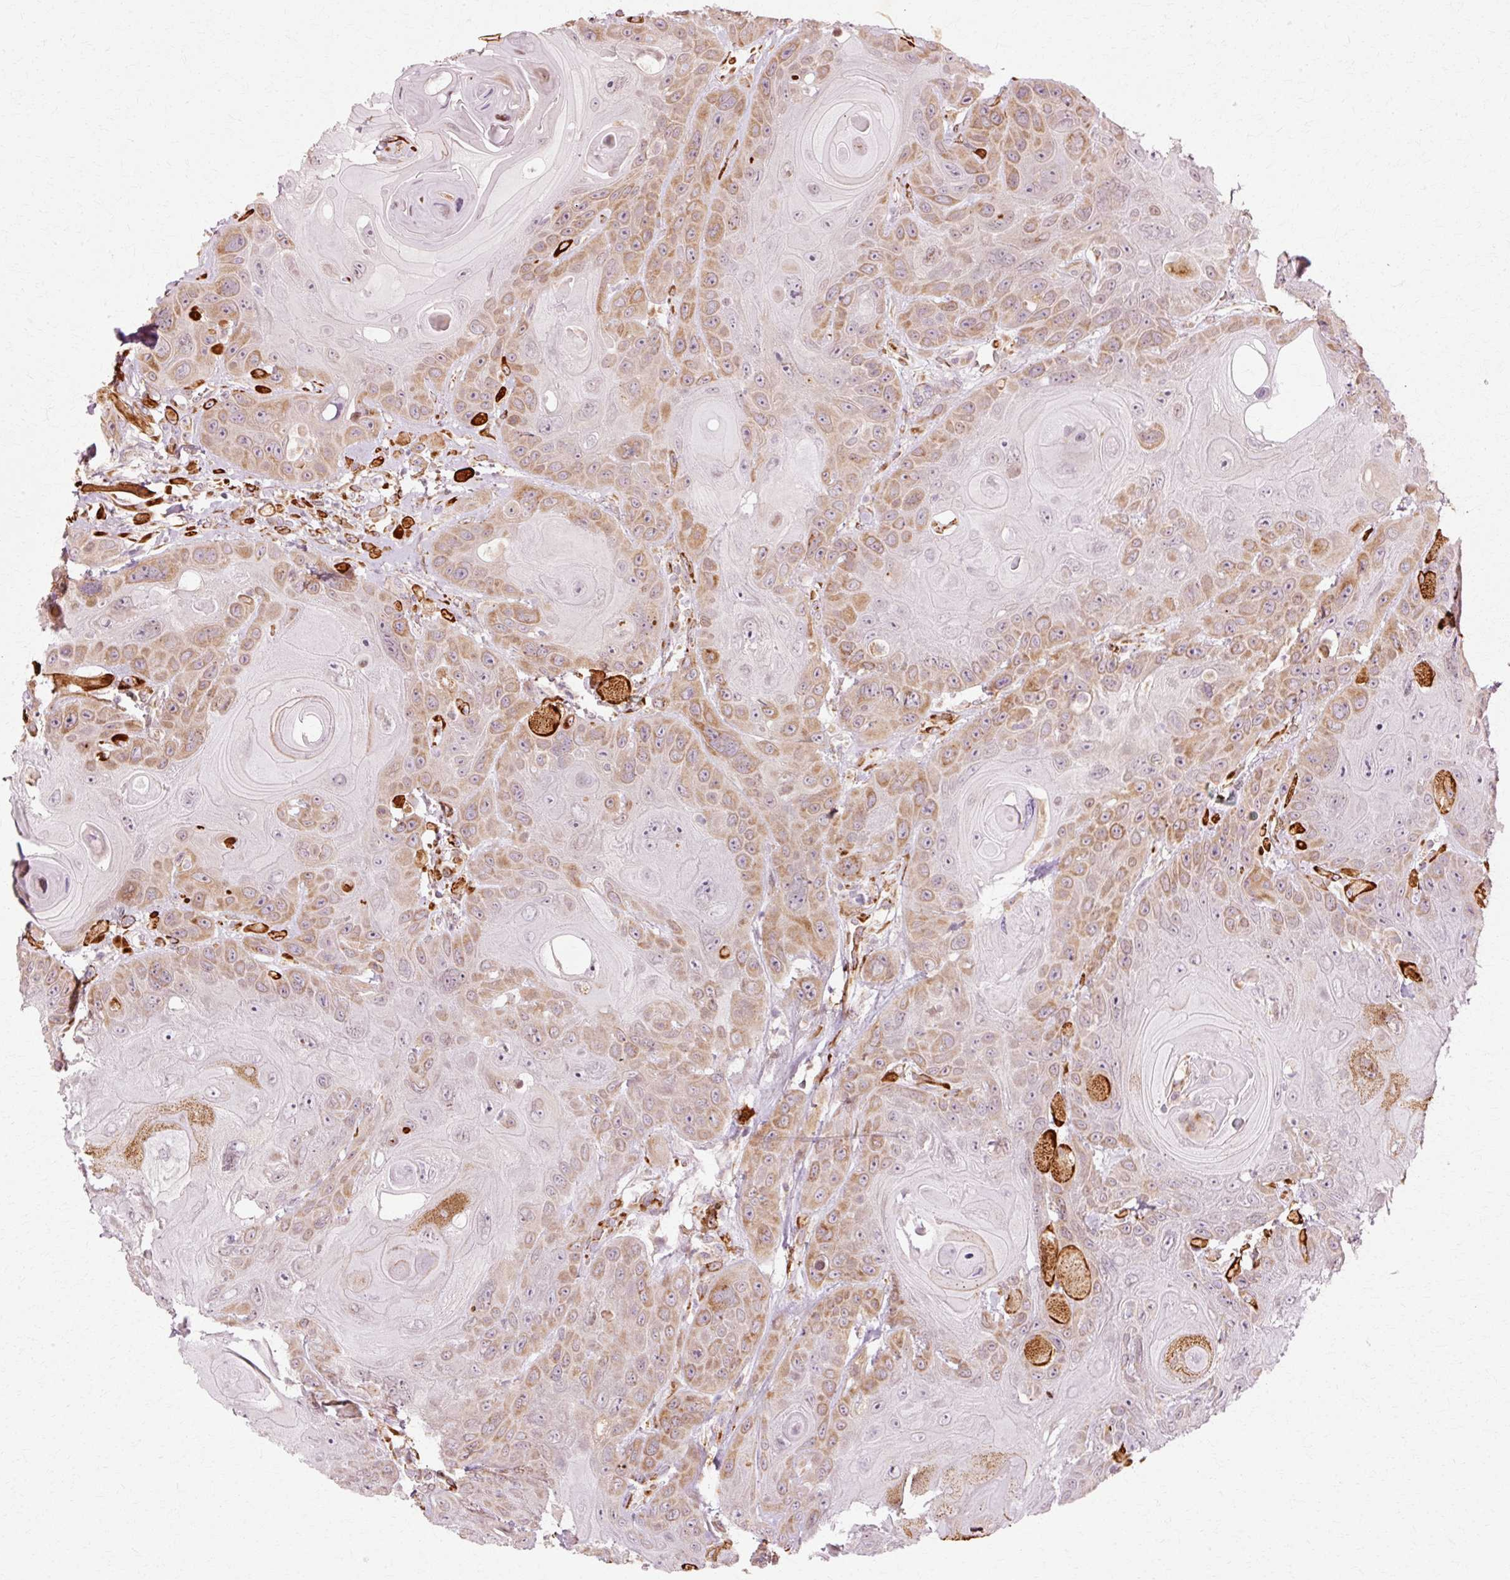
{"staining": {"intensity": "moderate", "quantity": "25%-75%", "location": "cytoplasmic/membranous"}, "tissue": "head and neck cancer", "cell_type": "Tumor cells", "image_type": "cancer", "snomed": [{"axis": "morphology", "description": "Squamous cell carcinoma, NOS"}, {"axis": "topography", "description": "Head-Neck"}], "caption": "Protein expression analysis of human head and neck cancer reveals moderate cytoplasmic/membranous staining in approximately 25%-75% of tumor cells.", "gene": "RGPD5", "patient": {"sex": "female", "age": 59}}